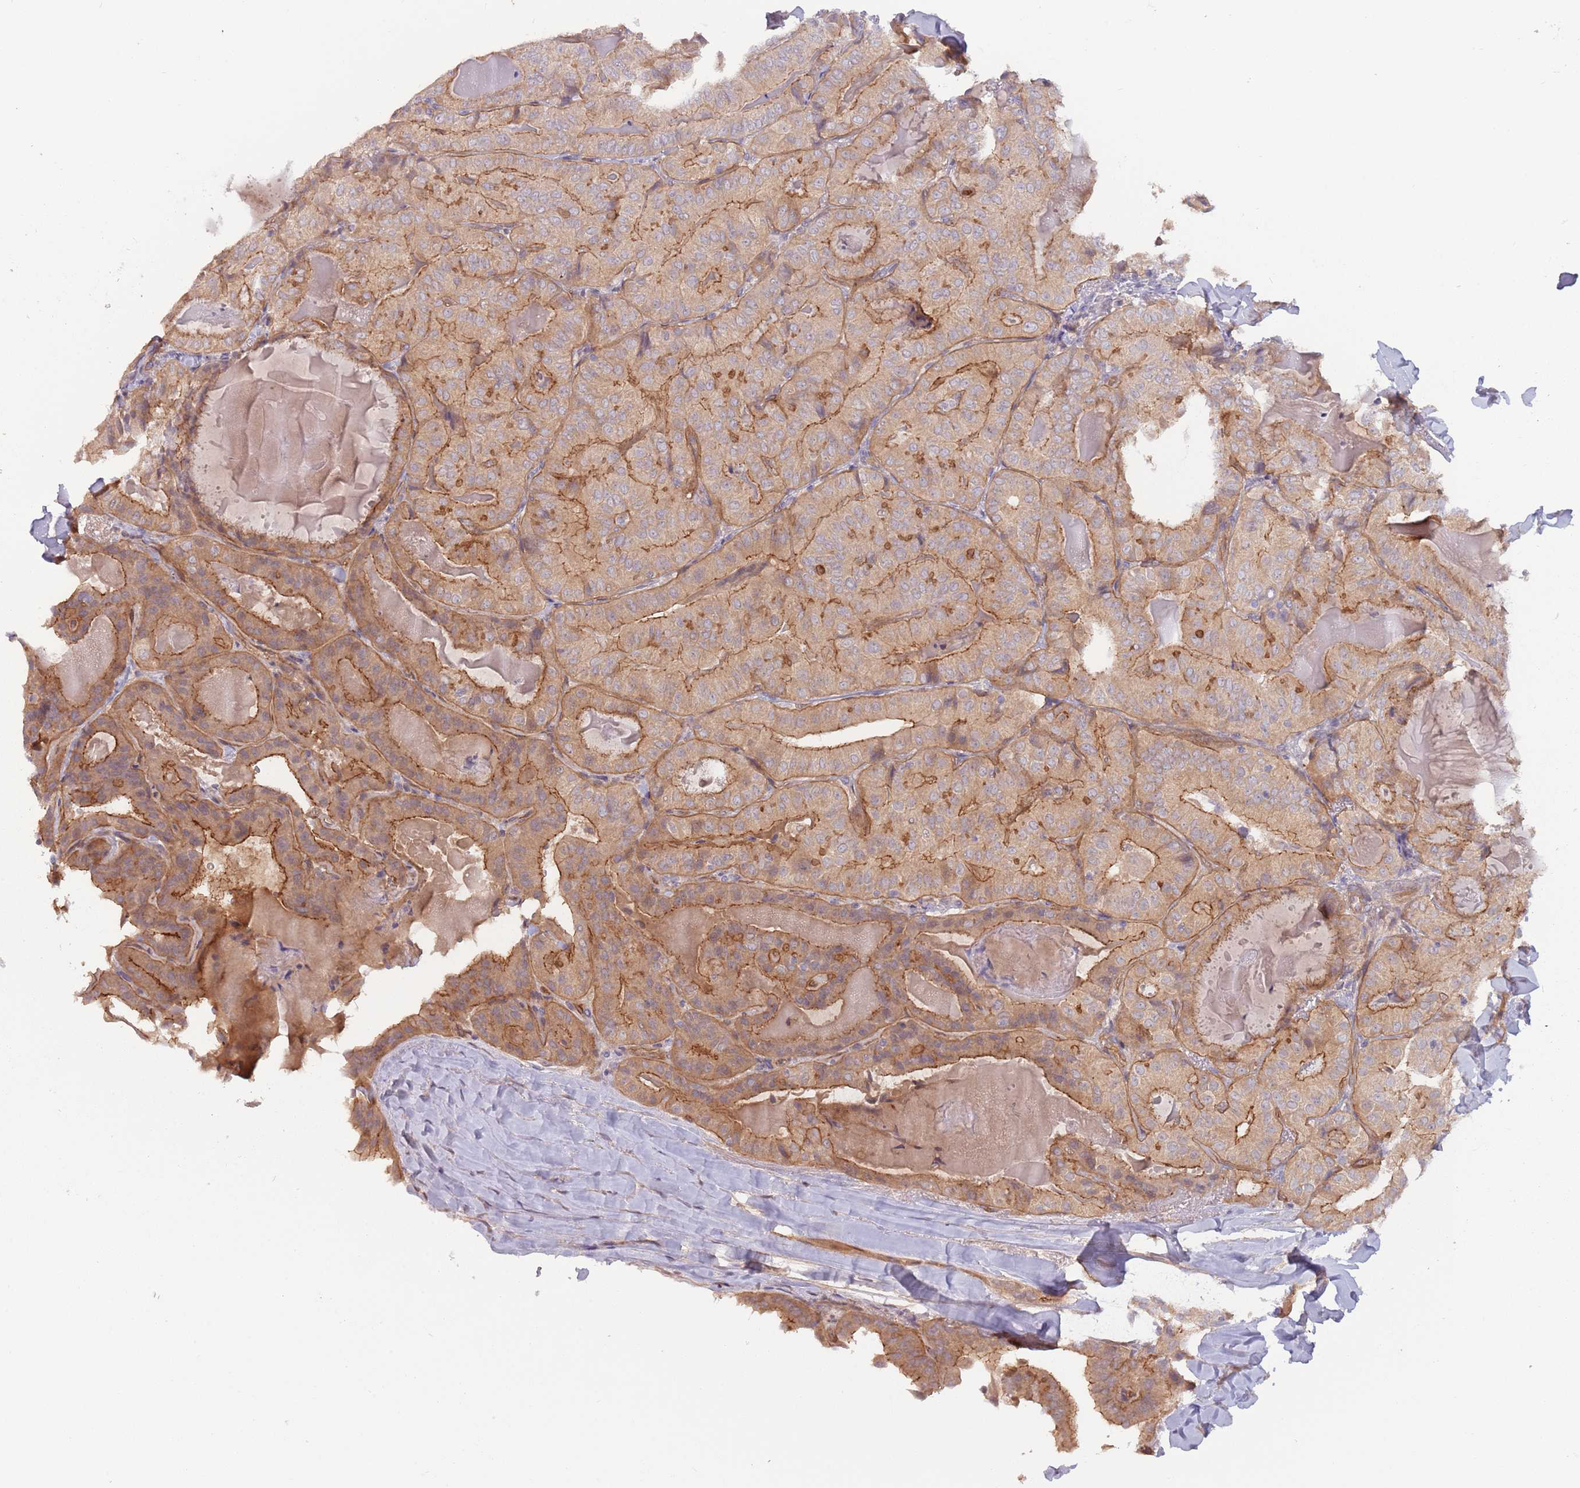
{"staining": {"intensity": "moderate", "quantity": ">75%", "location": "cytoplasmic/membranous"}, "tissue": "thyroid cancer", "cell_type": "Tumor cells", "image_type": "cancer", "snomed": [{"axis": "morphology", "description": "Papillary adenocarcinoma, NOS"}, {"axis": "topography", "description": "Thyroid gland"}], "caption": "Papillary adenocarcinoma (thyroid) was stained to show a protein in brown. There is medium levels of moderate cytoplasmic/membranous positivity in about >75% of tumor cells.", "gene": "SAV1", "patient": {"sex": "female", "age": 68}}